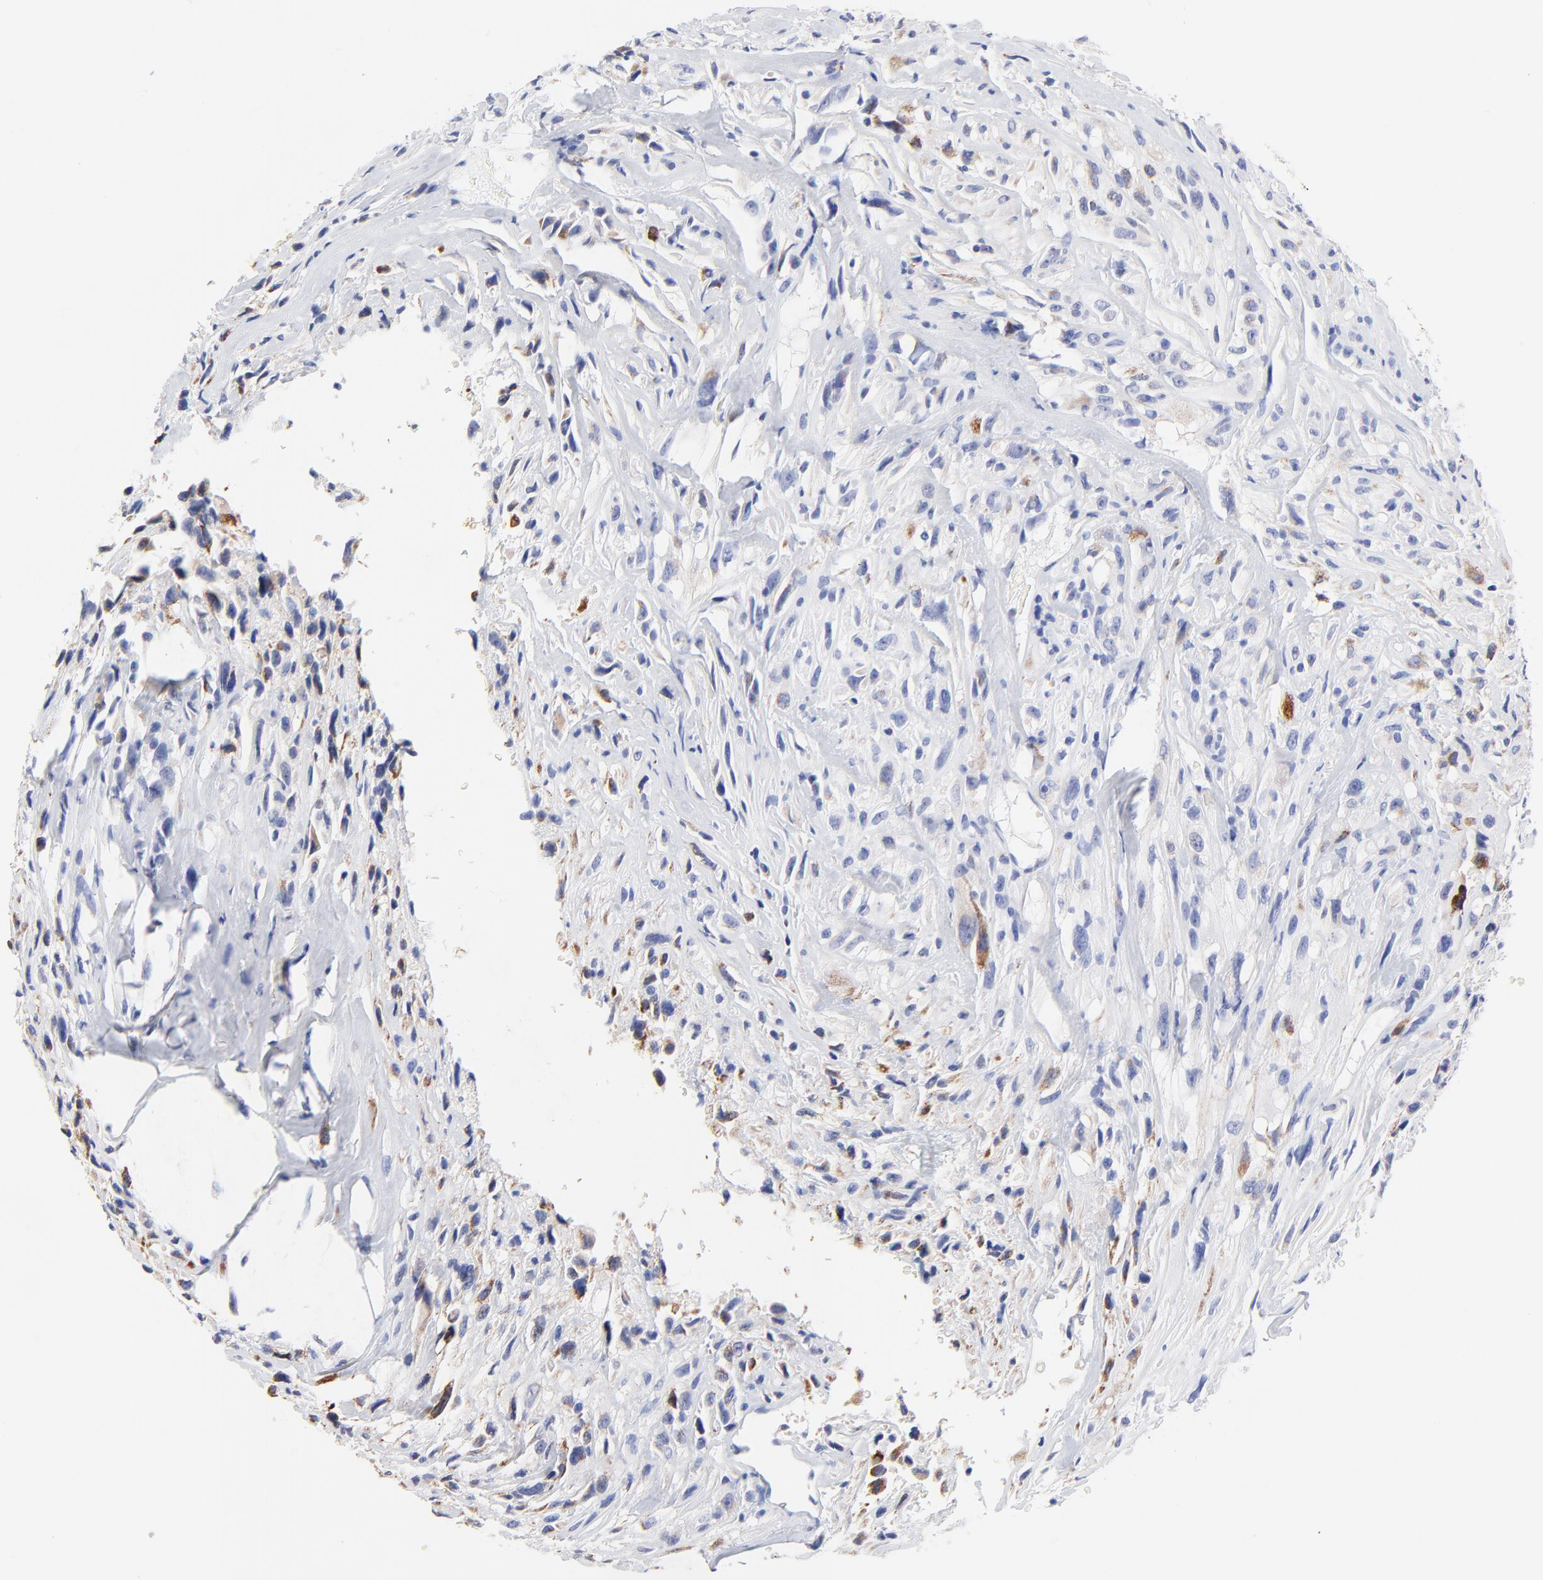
{"staining": {"intensity": "weak", "quantity": "<25%", "location": "cytoplasmic/membranous"}, "tissue": "glioma", "cell_type": "Tumor cells", "image_type": "cancer", "snomed": [{"axis": "morphology", "description": "Glioma, malignant, High grade"}, {"axis": "topography", "description": "Brain"}], "caption": "A high-resolution image shows immunohistochemistry staining of glioma, which shows no significant staining in tumor cells.", "gene": "FBXO10", "patient": {"sex": "male", "age": 48}}